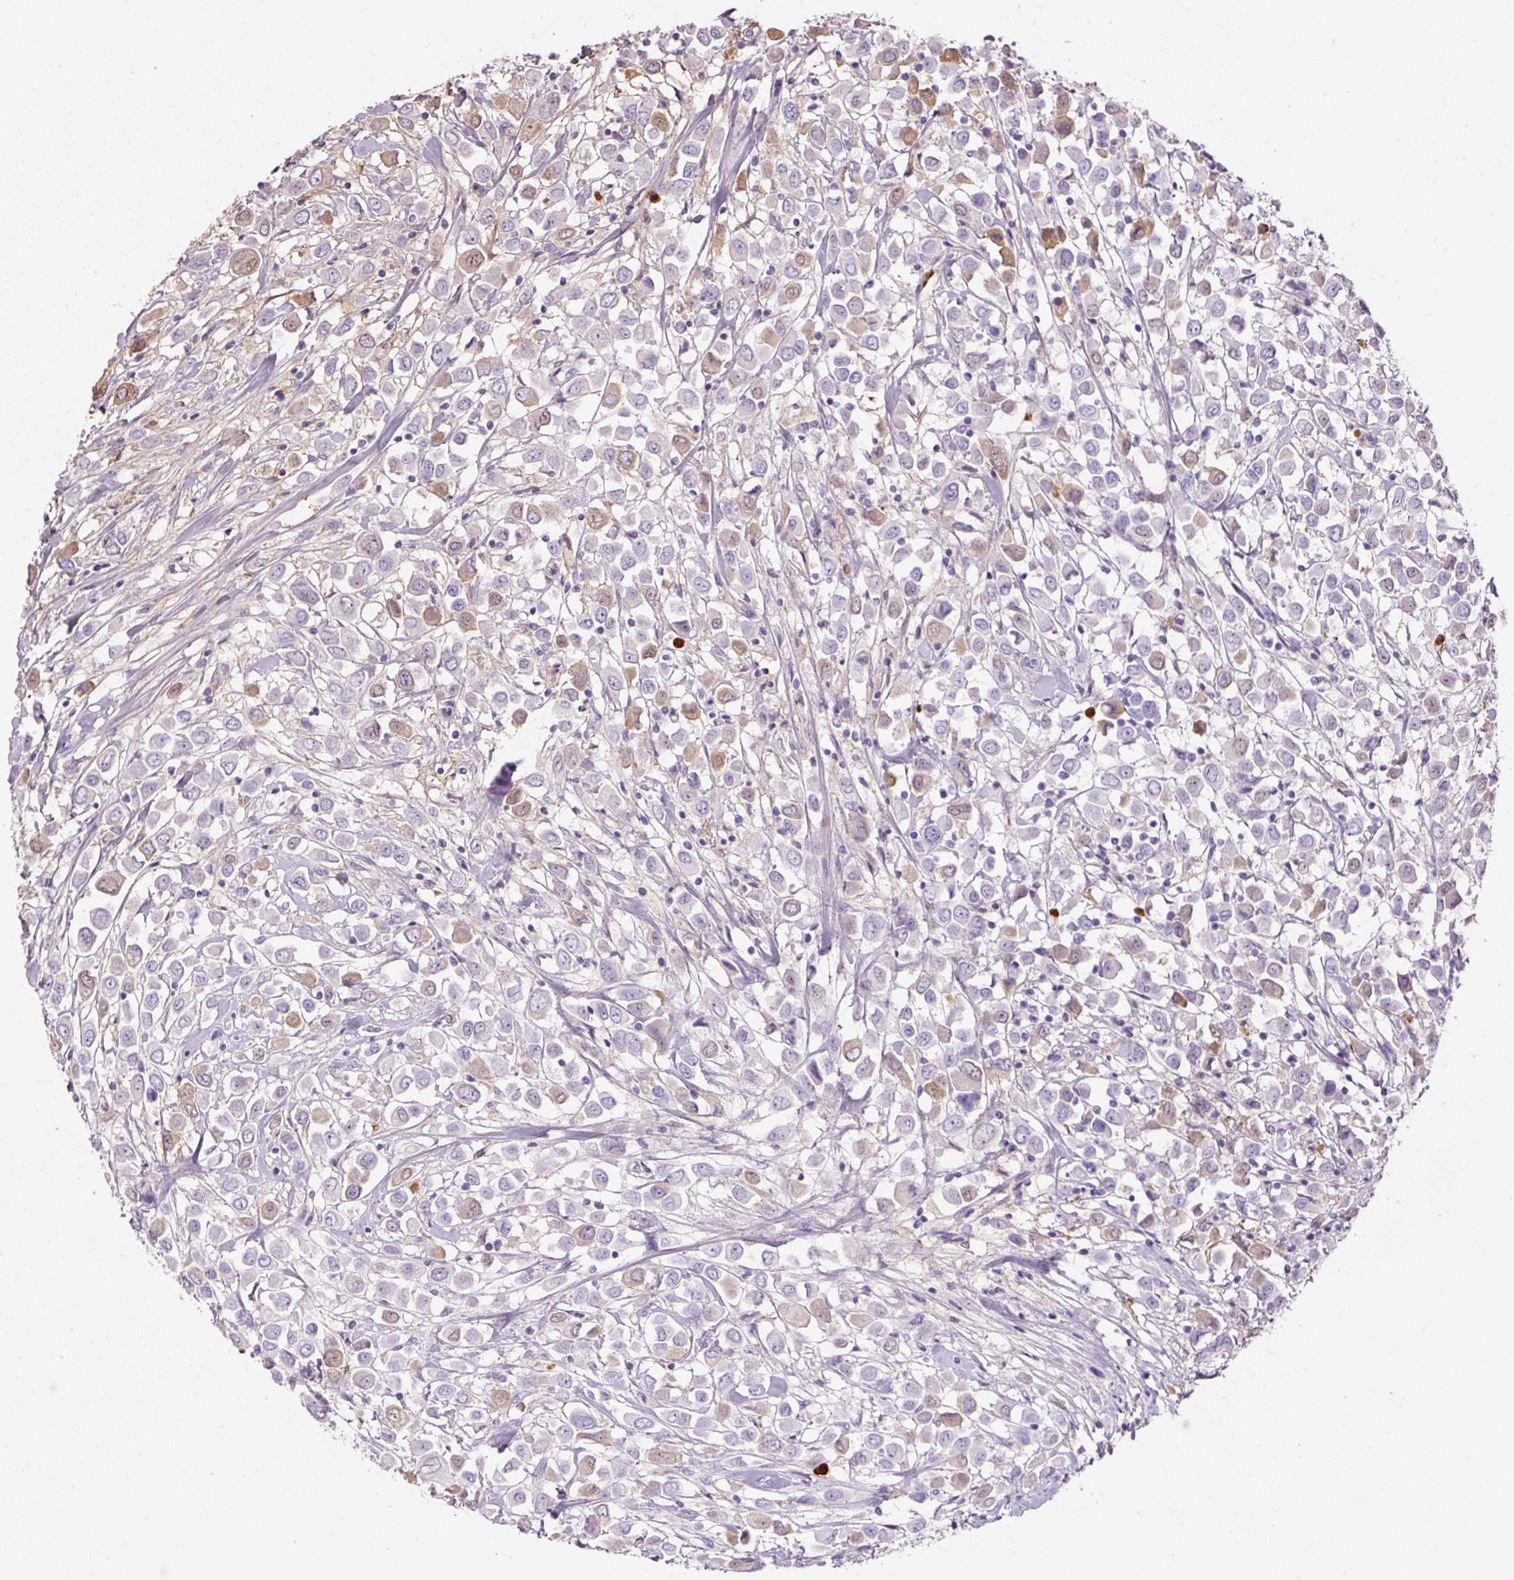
{"staining": {"intensity": "moderate", "quantity": "<25%", "location": "cytoplasmic/membranous,nuclear"}, "tissue": "breast cancer", "cell_type": "Tumor cells", "image_type": "cancer", "snomed": [{"axis": "morphology", "description": "Duct carcinoma"}, {"axis": "topography", "description": "Breast"}], "caption": "Breast cancer stained with IHC reveals moderate cytoplasmic/membranous and nuclear positivity in approximately <25% of tumor cells. (Brightfield microscopy of DAB IHC at high magnification).", "gene": "APOA1", "patient": {"sex": "female", "age": 61}}